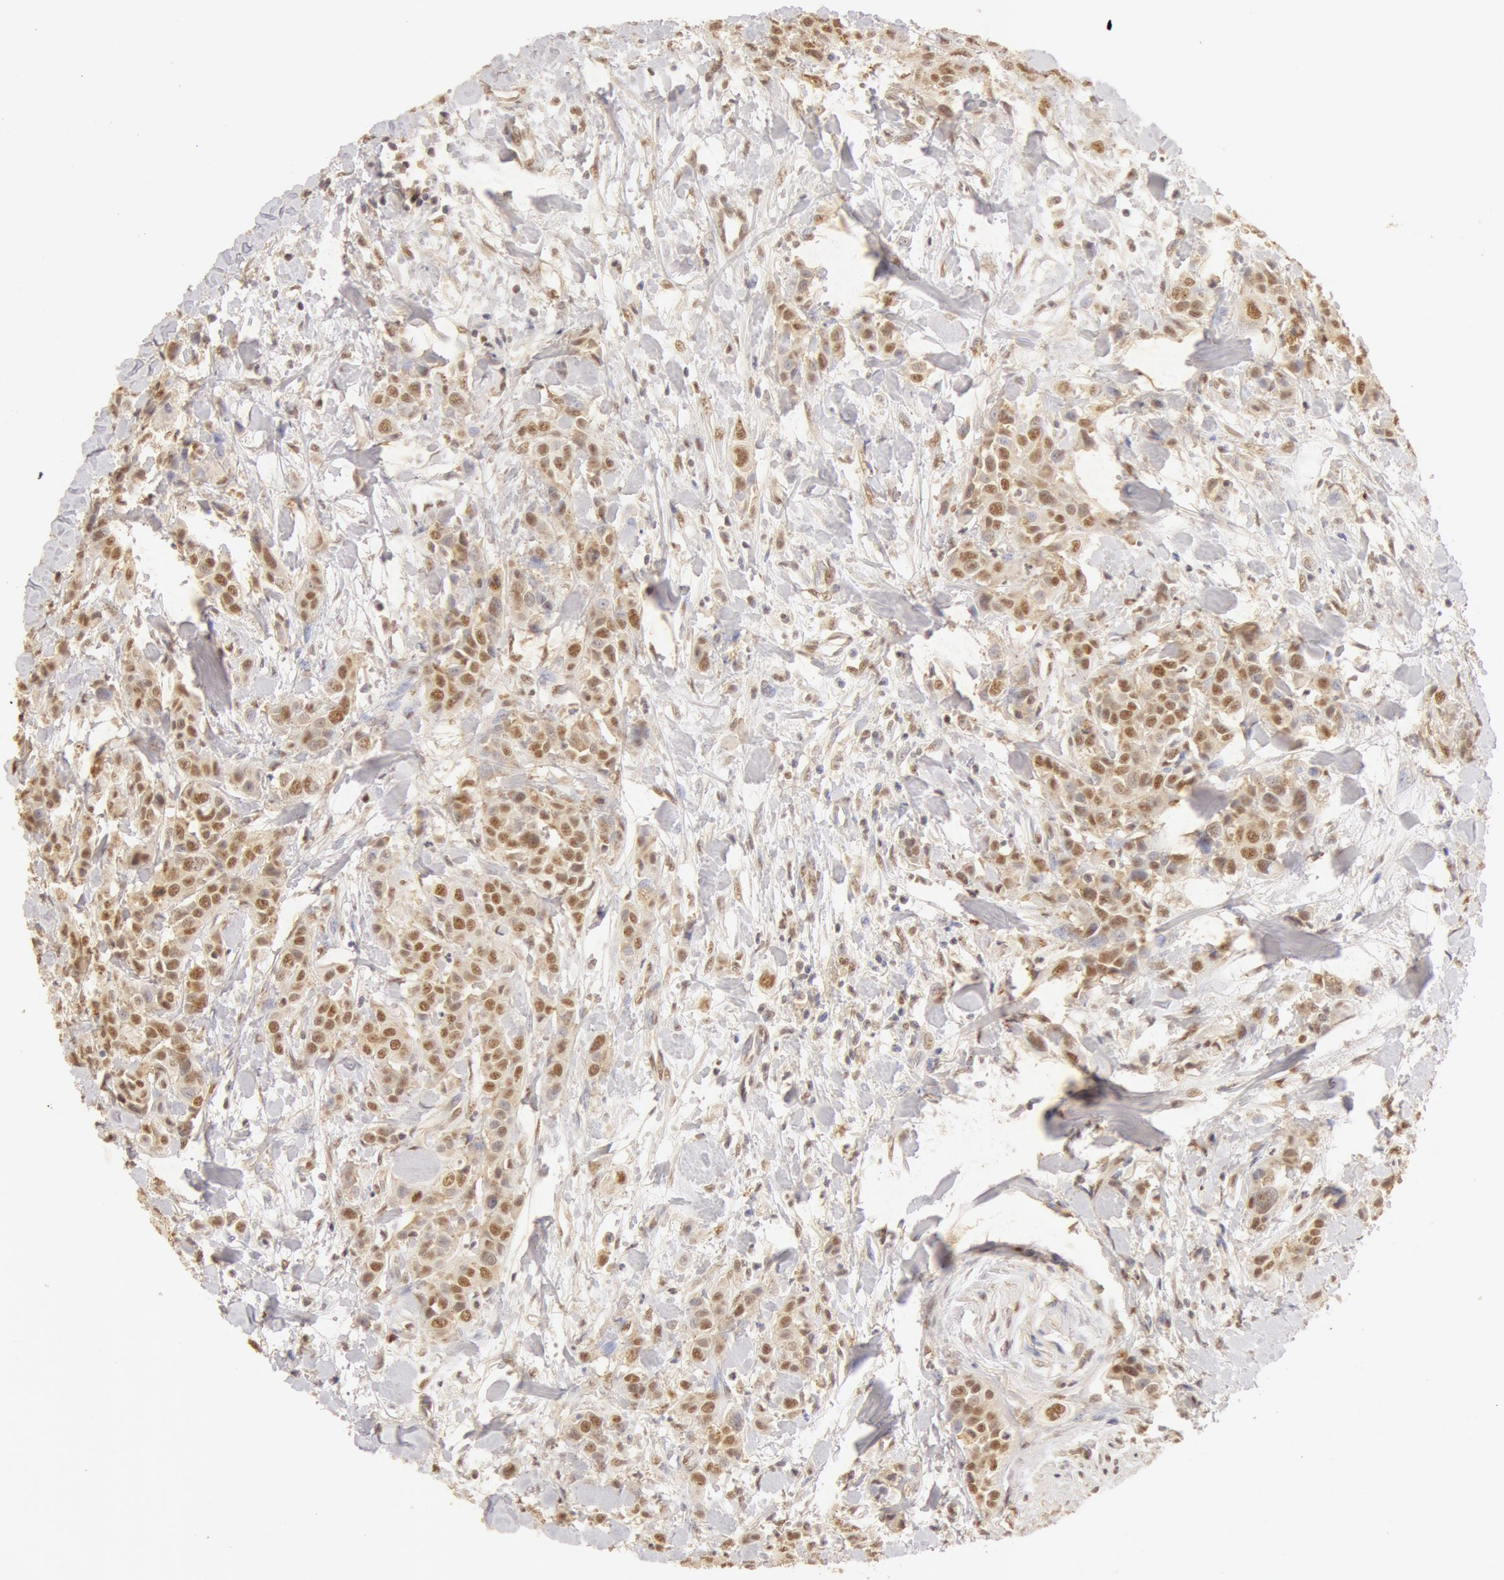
{"staining": {"intensity": "moderate", "quantity": ">75%", "location": "cytoplasmic/membranous,nuclear"}, "tissue": "urothelial cancer", "cell_type": "Tumor cells", "image_type": "cancer", "snomed": [{"axis": "morphology", "description": "Urothelial carcinoma, High grade"}, {"axis": "topography", "description": "Urinary bladder"}], "caption": "Protein staining by immunohistochemistry (IHC) shows moderate cytoplasmic/membranous and nuclear positivity in about >75% of tumor cells in high-grade urothelial carcinoma.", "gene": "SNRNP70", "patient": {"sex": "male", "age": 56}}